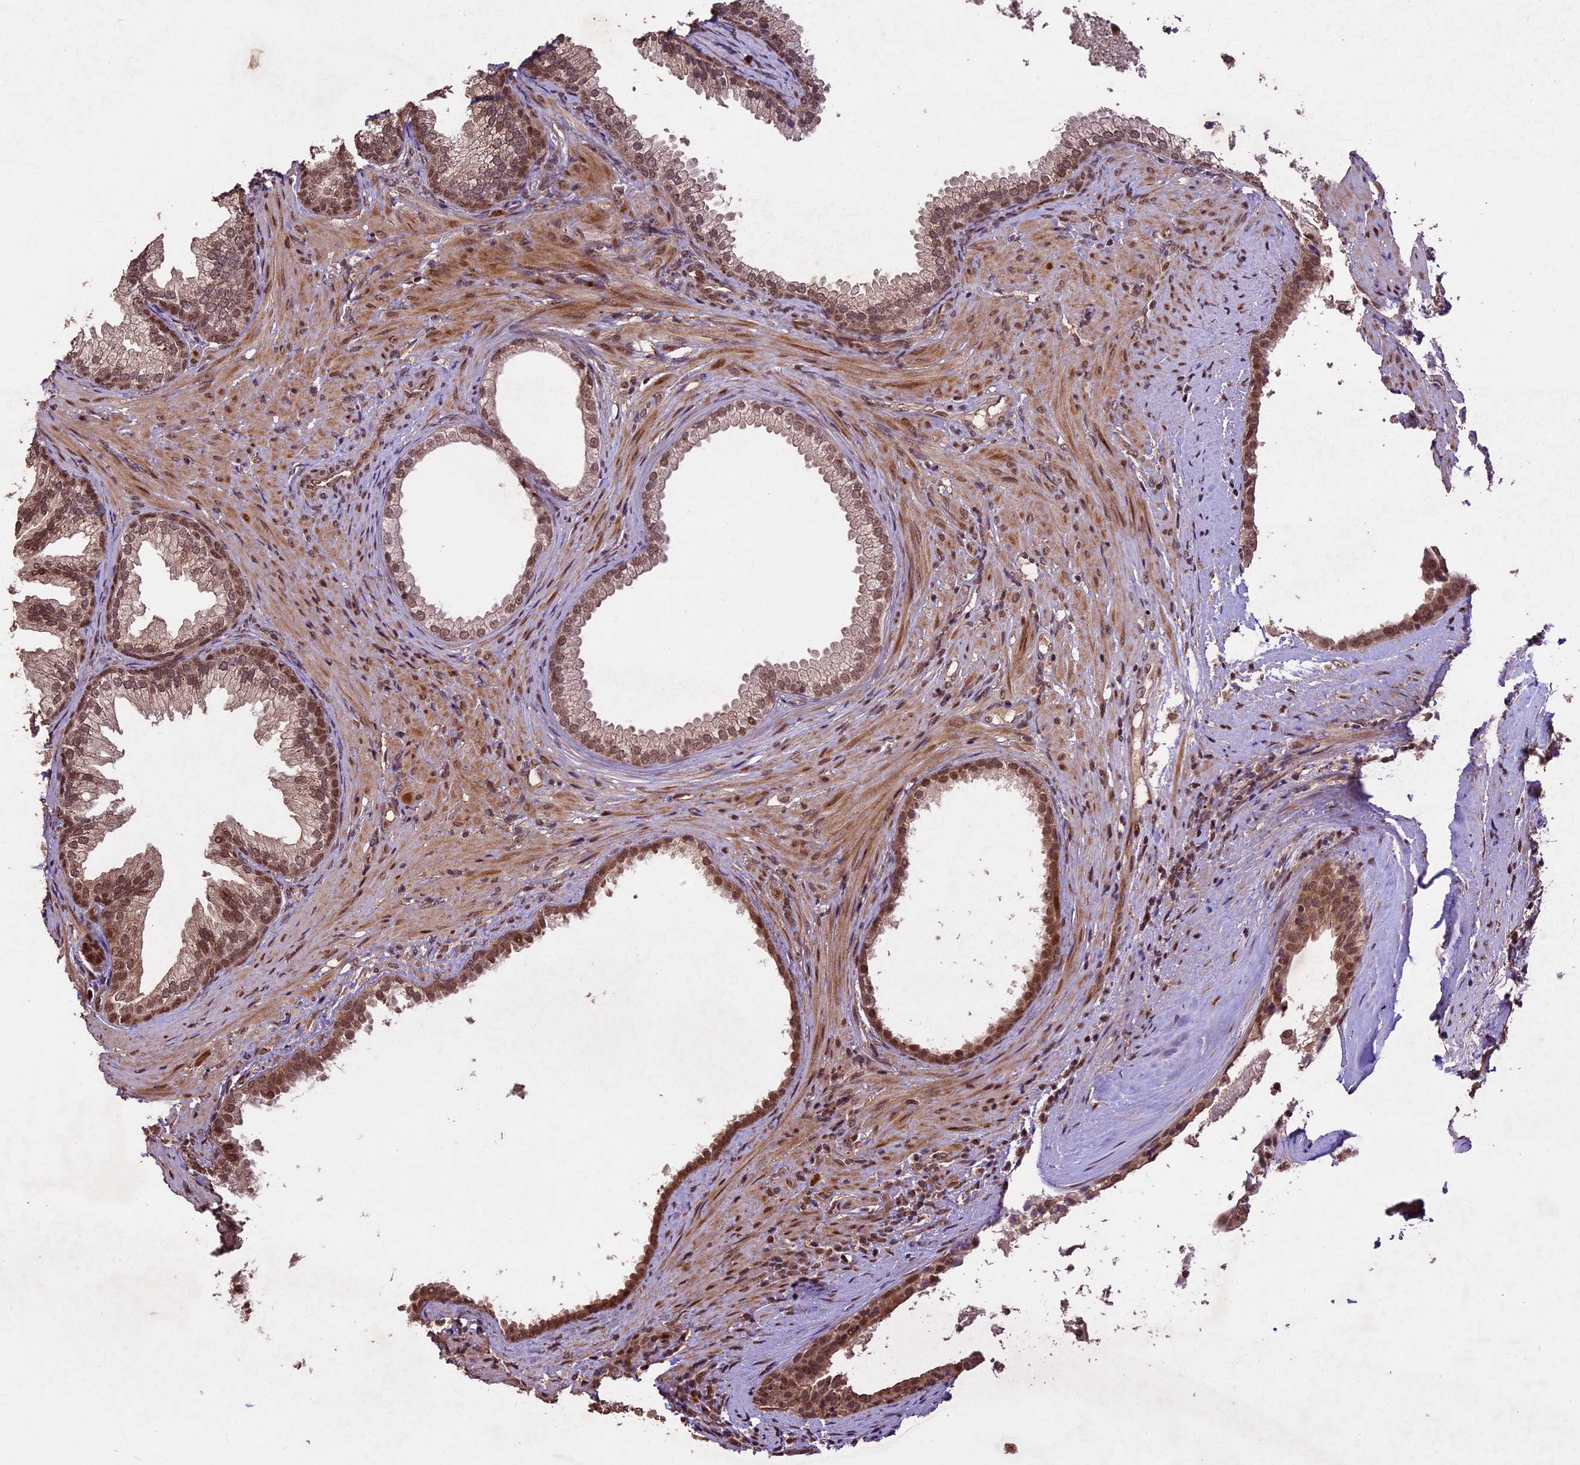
{"staining": {"intensity": "moderate", "quantity": ">75%", "location": "cytoplasmic/membranous,nuclear"}, "tissue": "prostate", "cell_type": "Glandular cells", "image_type": "normal", "snomed": [{"axis": "morphology", "description": "Normal tissue, NOS"}, {"axis": "topography", "description": "Prostate"}], "caption": "Approximately >75% of glandular cells in normal human prostate exhibit moderate cytoplasmic/membranous,nuclear protein positivity as visualized by brown immunohistochemical staining.", "gene": "CDKN2AIP", "patient": {"sex": "male", "age": 76}}